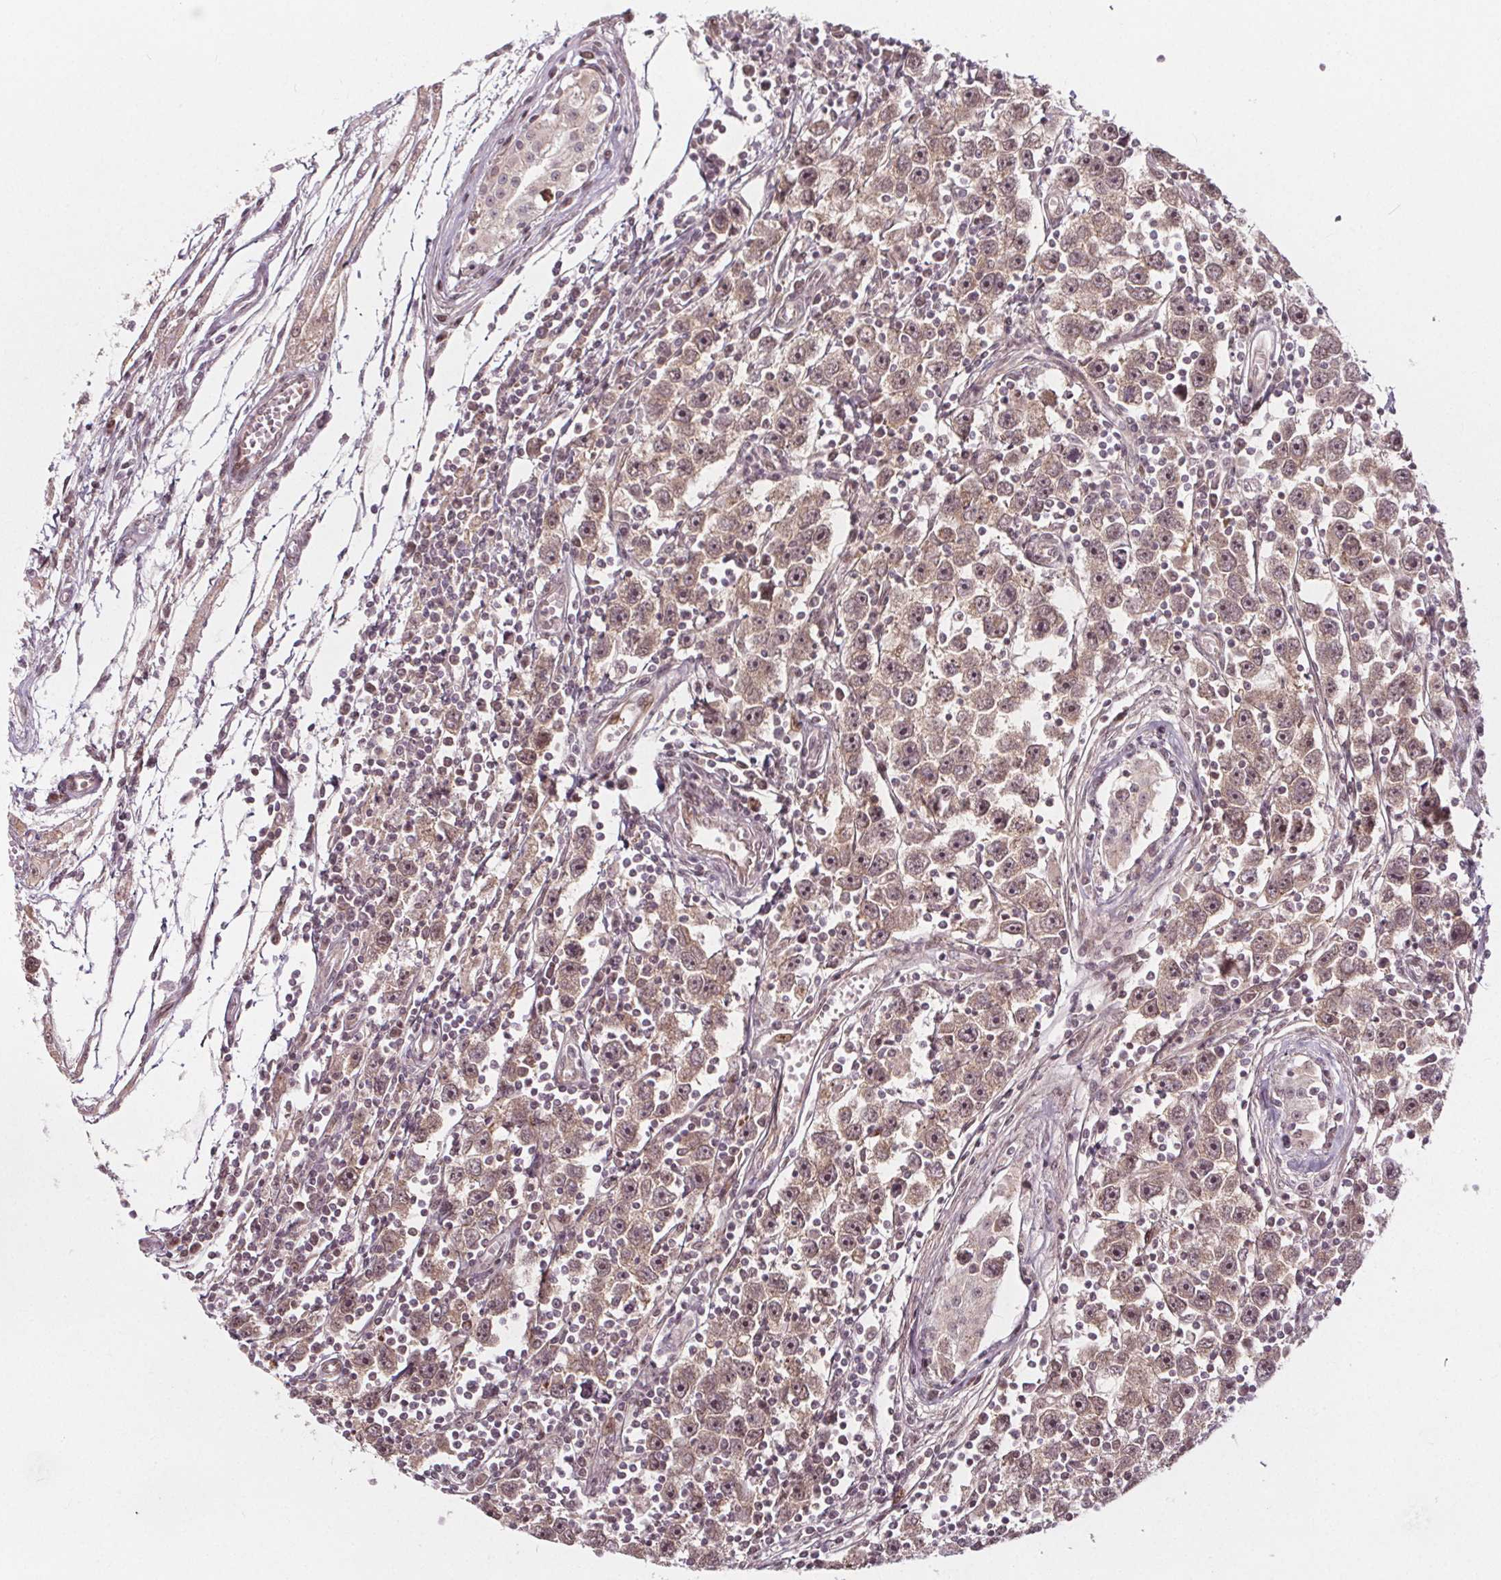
{"staining": {"intensity": "weak", "quantity": ">75%", "location": "cytoplasmic/membranous,nuclear"}, "tissue": "testis cancer", "cell_type": "Tumor cells", "image_type": "cancer", "snomed": [{"axis": "morphology", "description": "Seminoma, NOS"}, {"axis": "topography", "description": "Testis"}], "caption": "This is an image of immunohistochemistry (IHC) staining of testis seminoma, which shows weak expression in the cytoplasmic/membranous and nuclear of tumor cells.", "gene": "AKT1S1", "patient": {"sex": "male", "age": 30}}